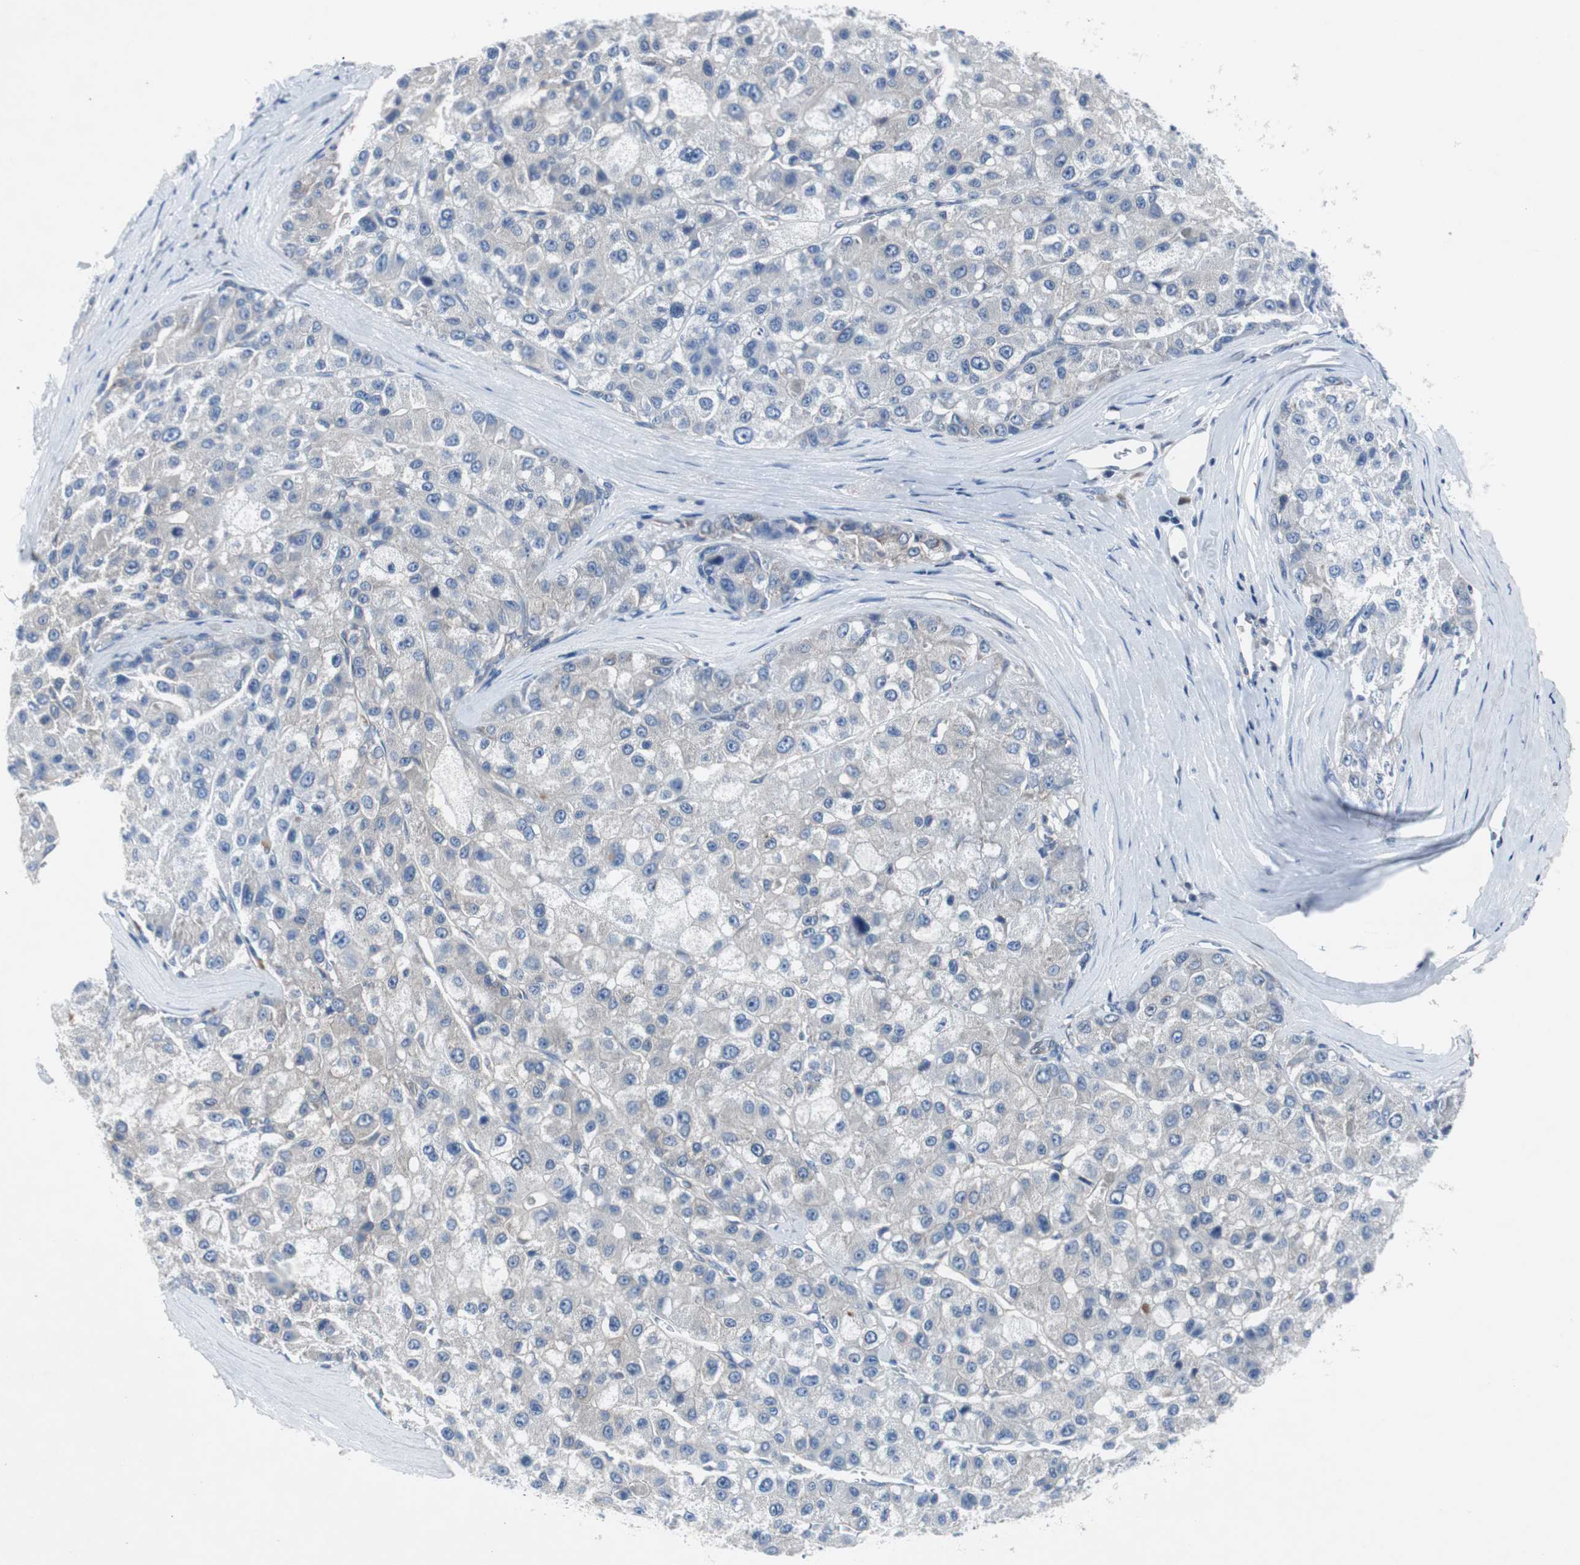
{"staining": {"intensity": "weak", "quantity": "<25%", "location": "cytoplasmic/membranous"}, "tissue": "liver cancer", "cell_type": "Tumor cells", "image_type": "cancer", "snomed": [{"axis": "morphology", "description": "Carcinoma, Hepatocellular, NOS"}, {"axis": "topography", "description": "Liver"}], "caption": "Immunohistochemistry (IHC) image of neoplastic tissue: human liver cancer stained with DAB shows no significant protein expression in tumor cells. (Stains: DAB immunohistochemistry with hematoxylin counter stain, Microscopy: brightfield microscopy at high magnification).", "gene": "EEF2K", "patient": {"sex": "male", "age": 80}}